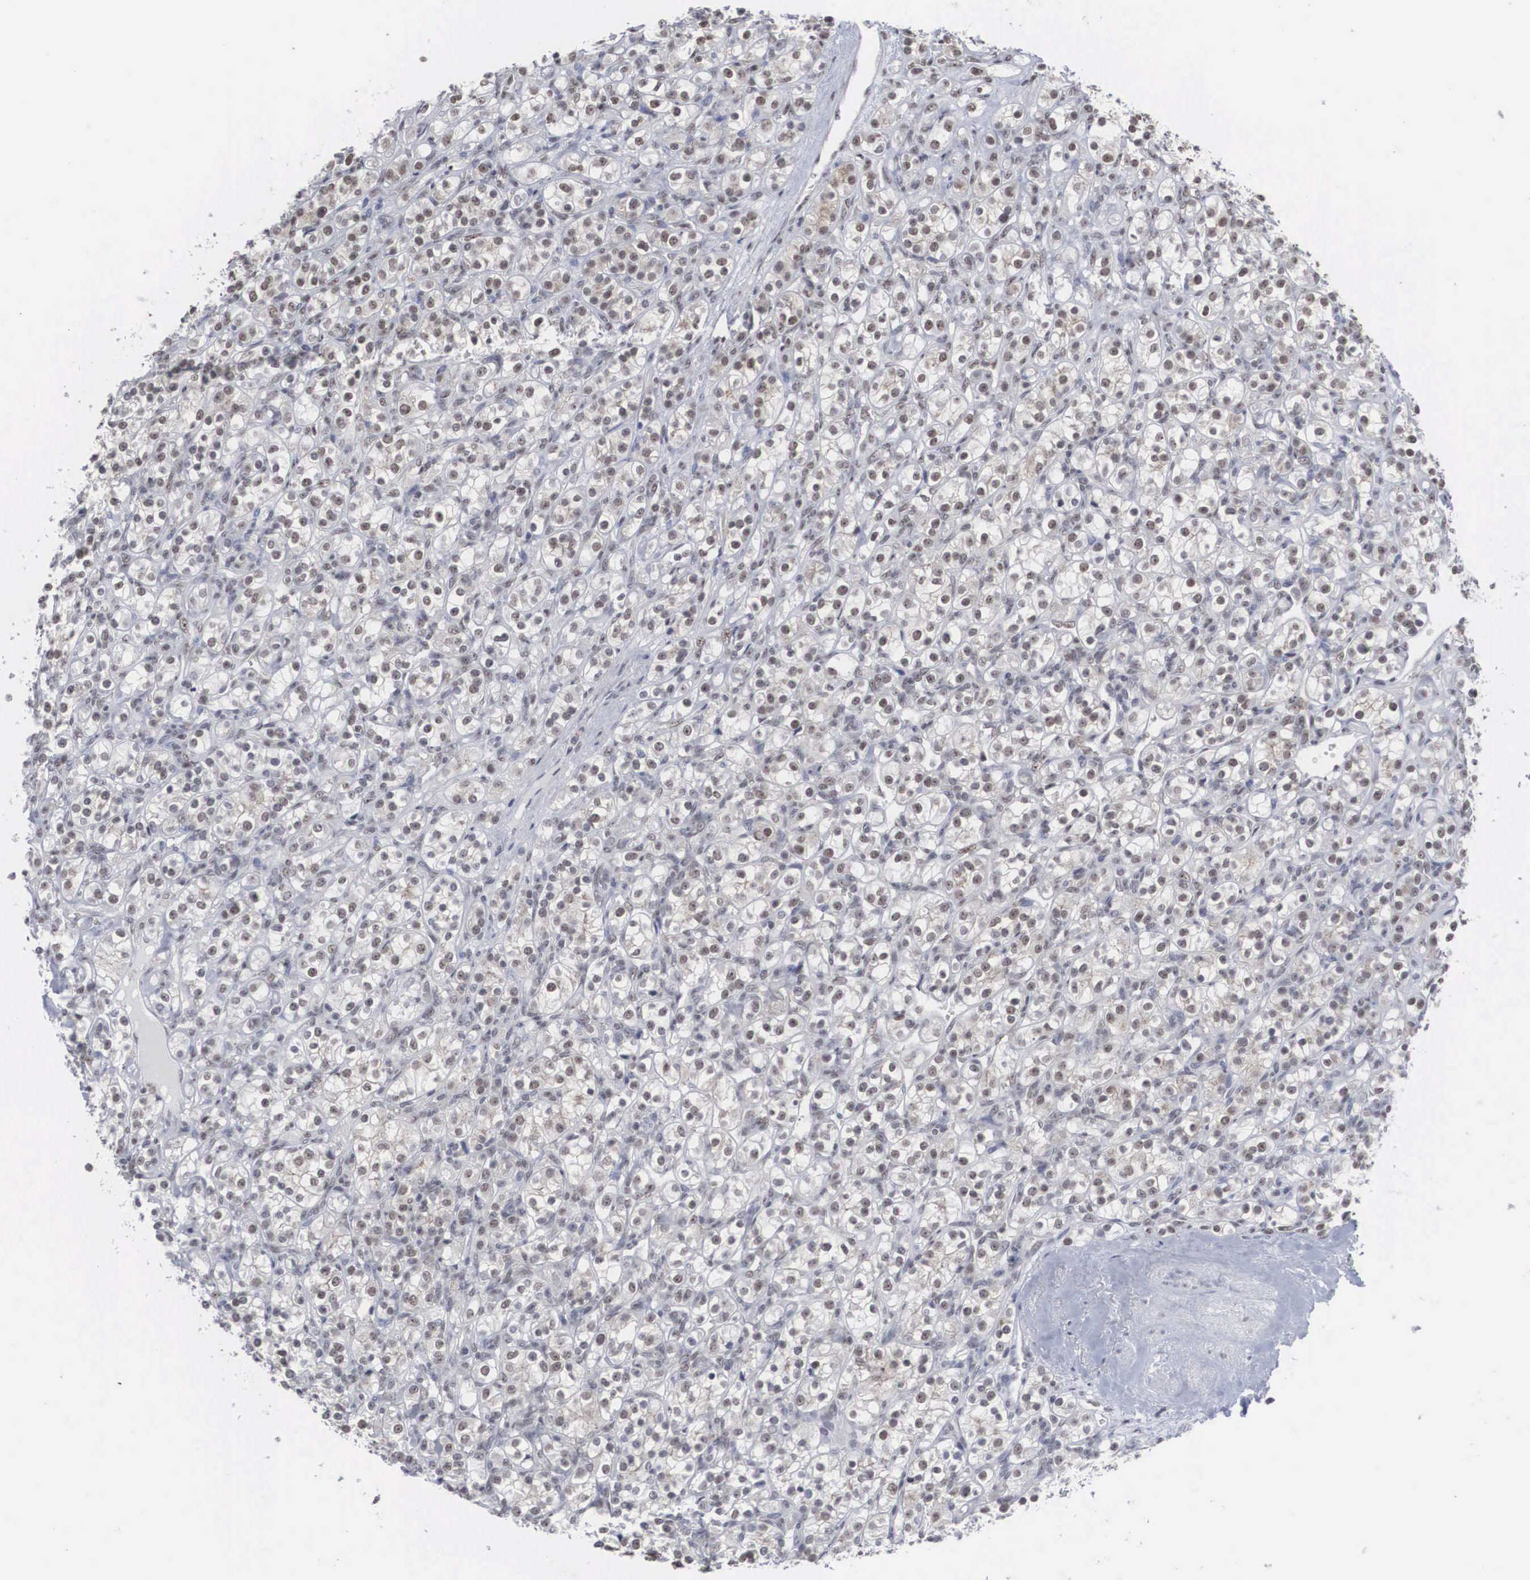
{"staining": {"intensity": "weak", "quantity": "25%-75%", "location": "nuclear"}, "tissue": "renal cancer", "cell_type": "Tumor cells", "image_type": "cancer", "snomed": [{"axis": "morphology", "description": "Adenocarcinoma, NOS"}, {"axis": "topography", "description": "Kidney"}], "caption": "Protein analysis of renal cancer (adenocarcinoma) tissue demonstrates weak nuclear expression in about 25%-75% of tumor cells. (DAB = brown stain, brightfield microscopy at high magnification).", "gene": "AUTS2", "patient": {"sex": "male", "age": 77}}